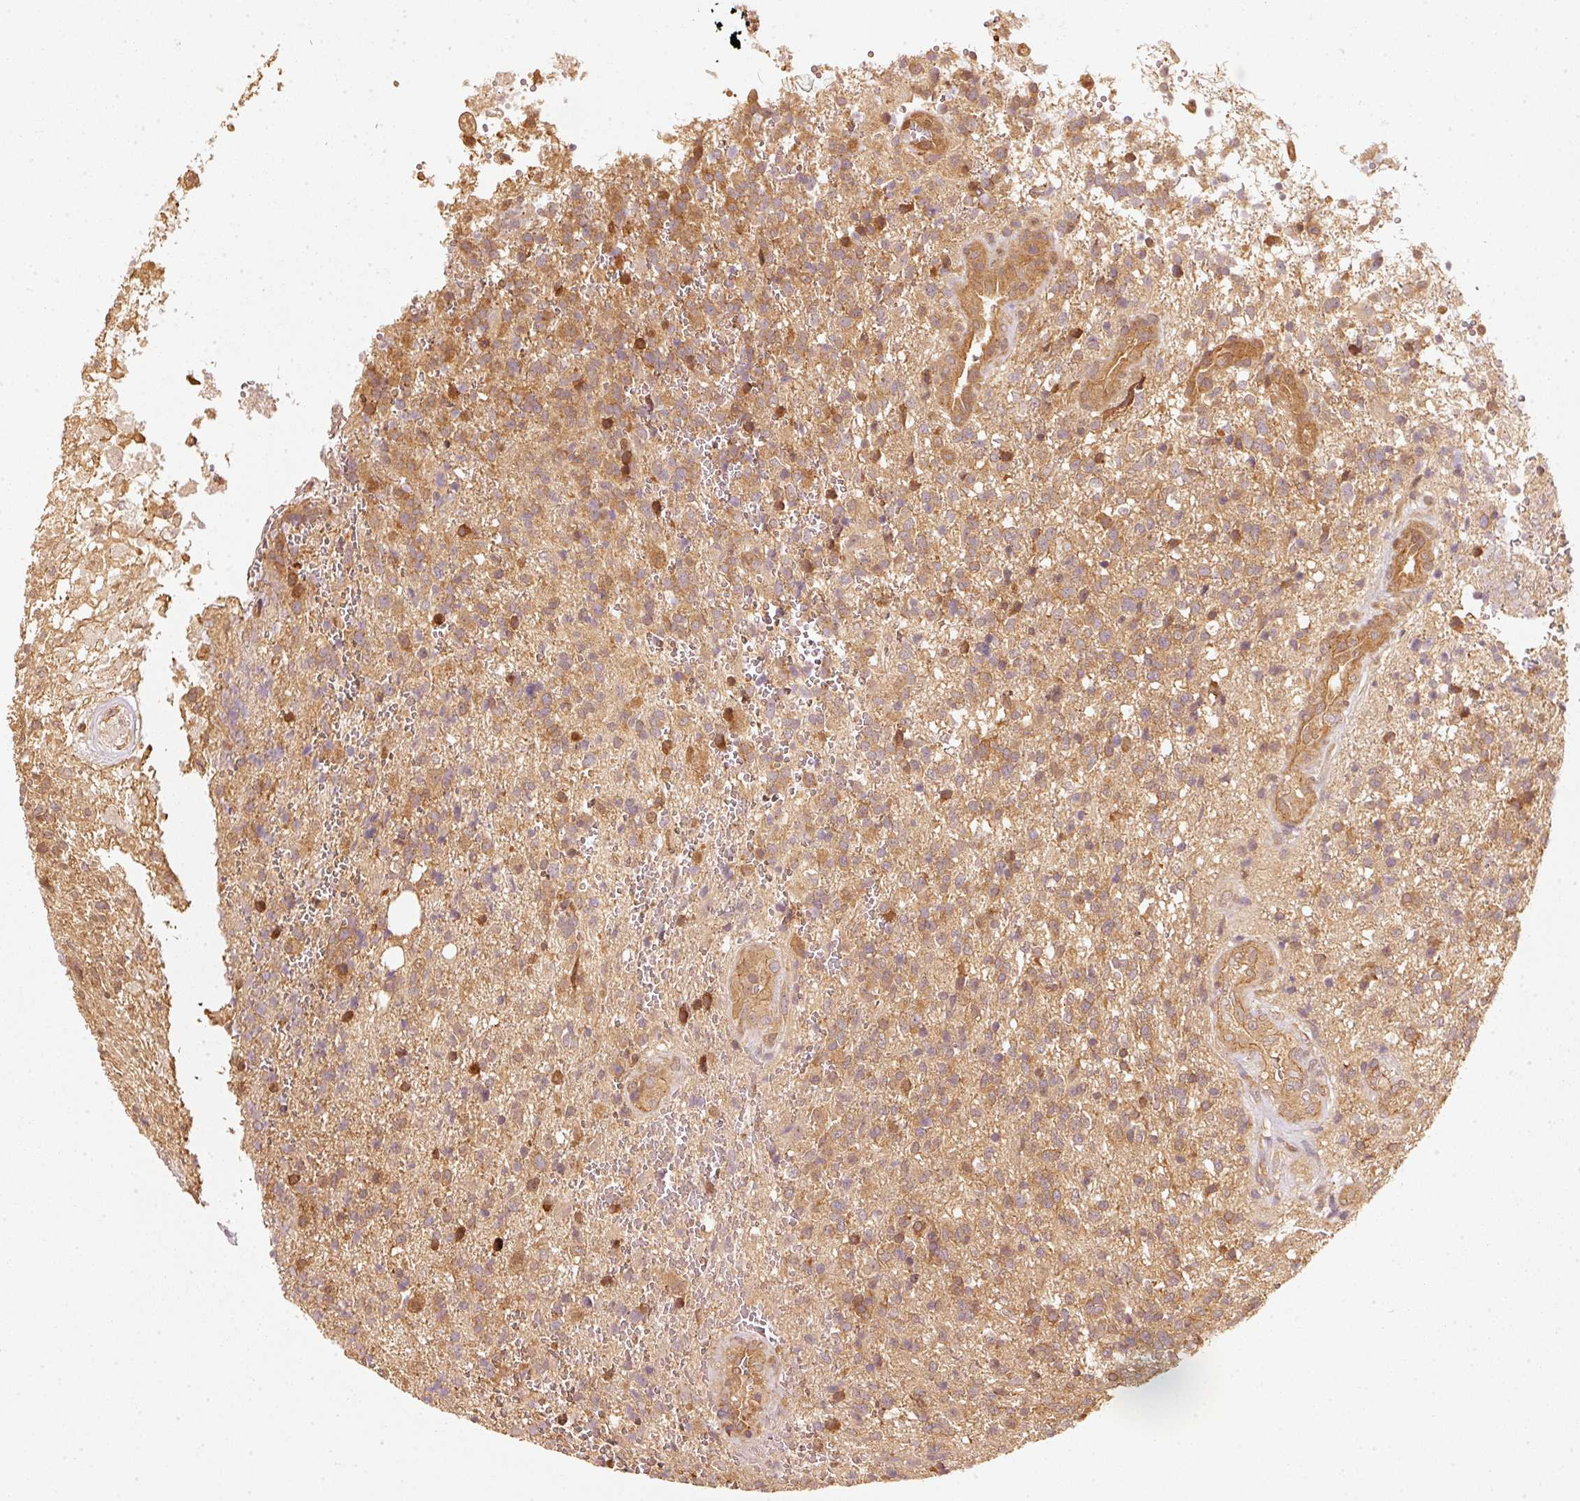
{"staining": {"intensity": "moderate", "quantity": ">75%", "location": "cytoplasmic/membranous"}, "tissue": "glioma", "cell_type": "Tumor cells", "image_type": "cancer", "snomed": [{"axis": "morphology", "description": "Glioma, malignant, High grade"}, {"axis": "topography", "description": "Brain"}], "caption": "The micrograph displays staining of glioma, revealing moderate cytoplasmic/membranous protein positivity (brown color) within tumor cells. The protein is shown in brown color, while the nuclei are stained blue.", "gene": "STAU1", "patient": {"sex": "male", "age": 56}}